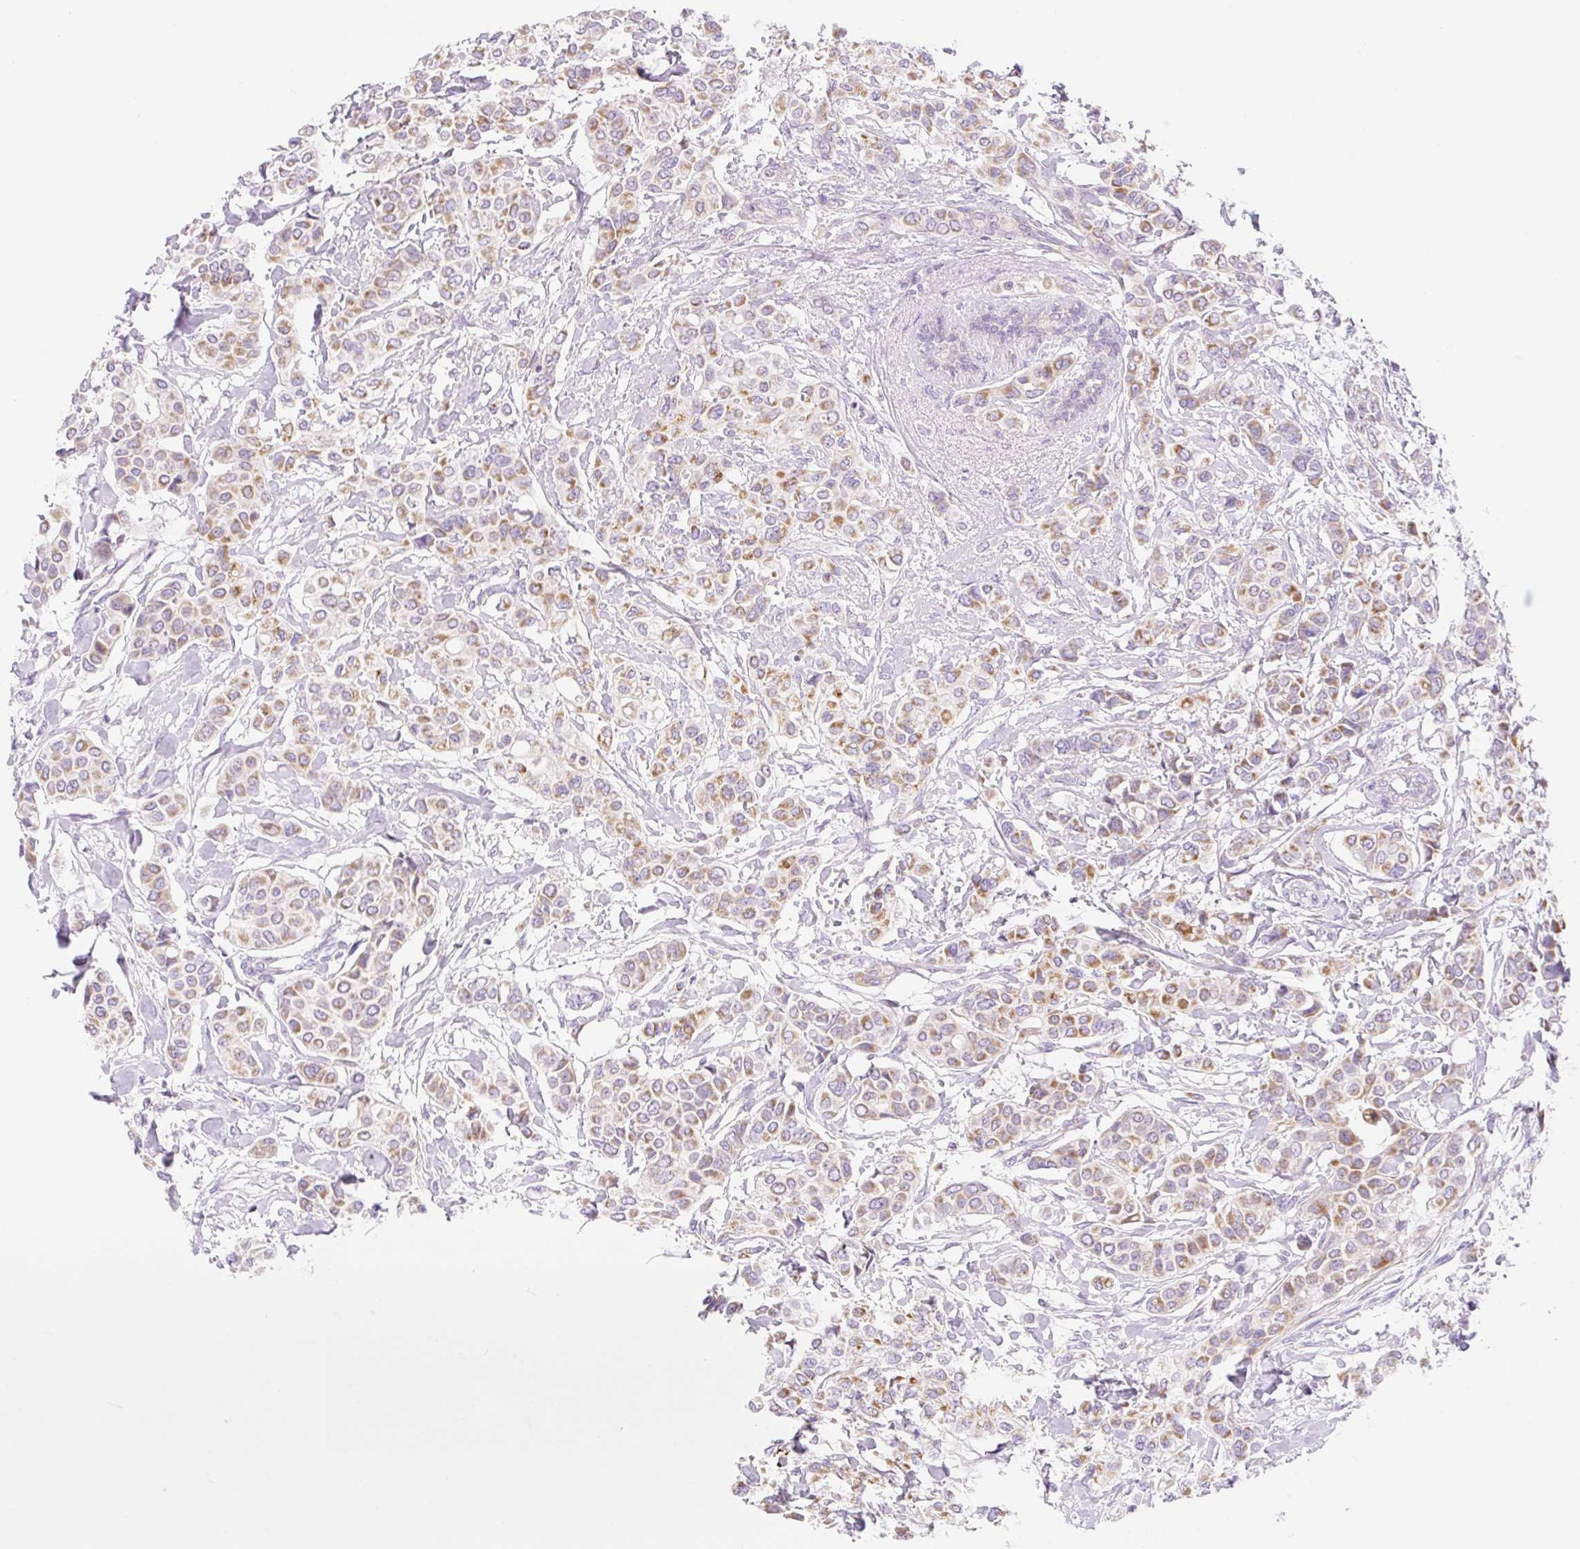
{"staining": {"intensity": "moderate", "quantity": ">75%", "location": "cytoplasmic/membranous"}, "tissue": "breast cancer", "cell_type": "Tumor cells", "image_type": "cancer", "snomed": [{"axis": "morphology", "description": "Lobular carcinoma"}, {"axis": "topography", "description": "Breast"}], "caption": "Immunohistochemistry image of human breast cancer stained for a protein (brown), which shows medium levels of moderate cytoplasmic/membranous expression in approximately >75% of tumor cells.", "gene": "FOCAD", "patient": {"sex": "female", "age": 51}}